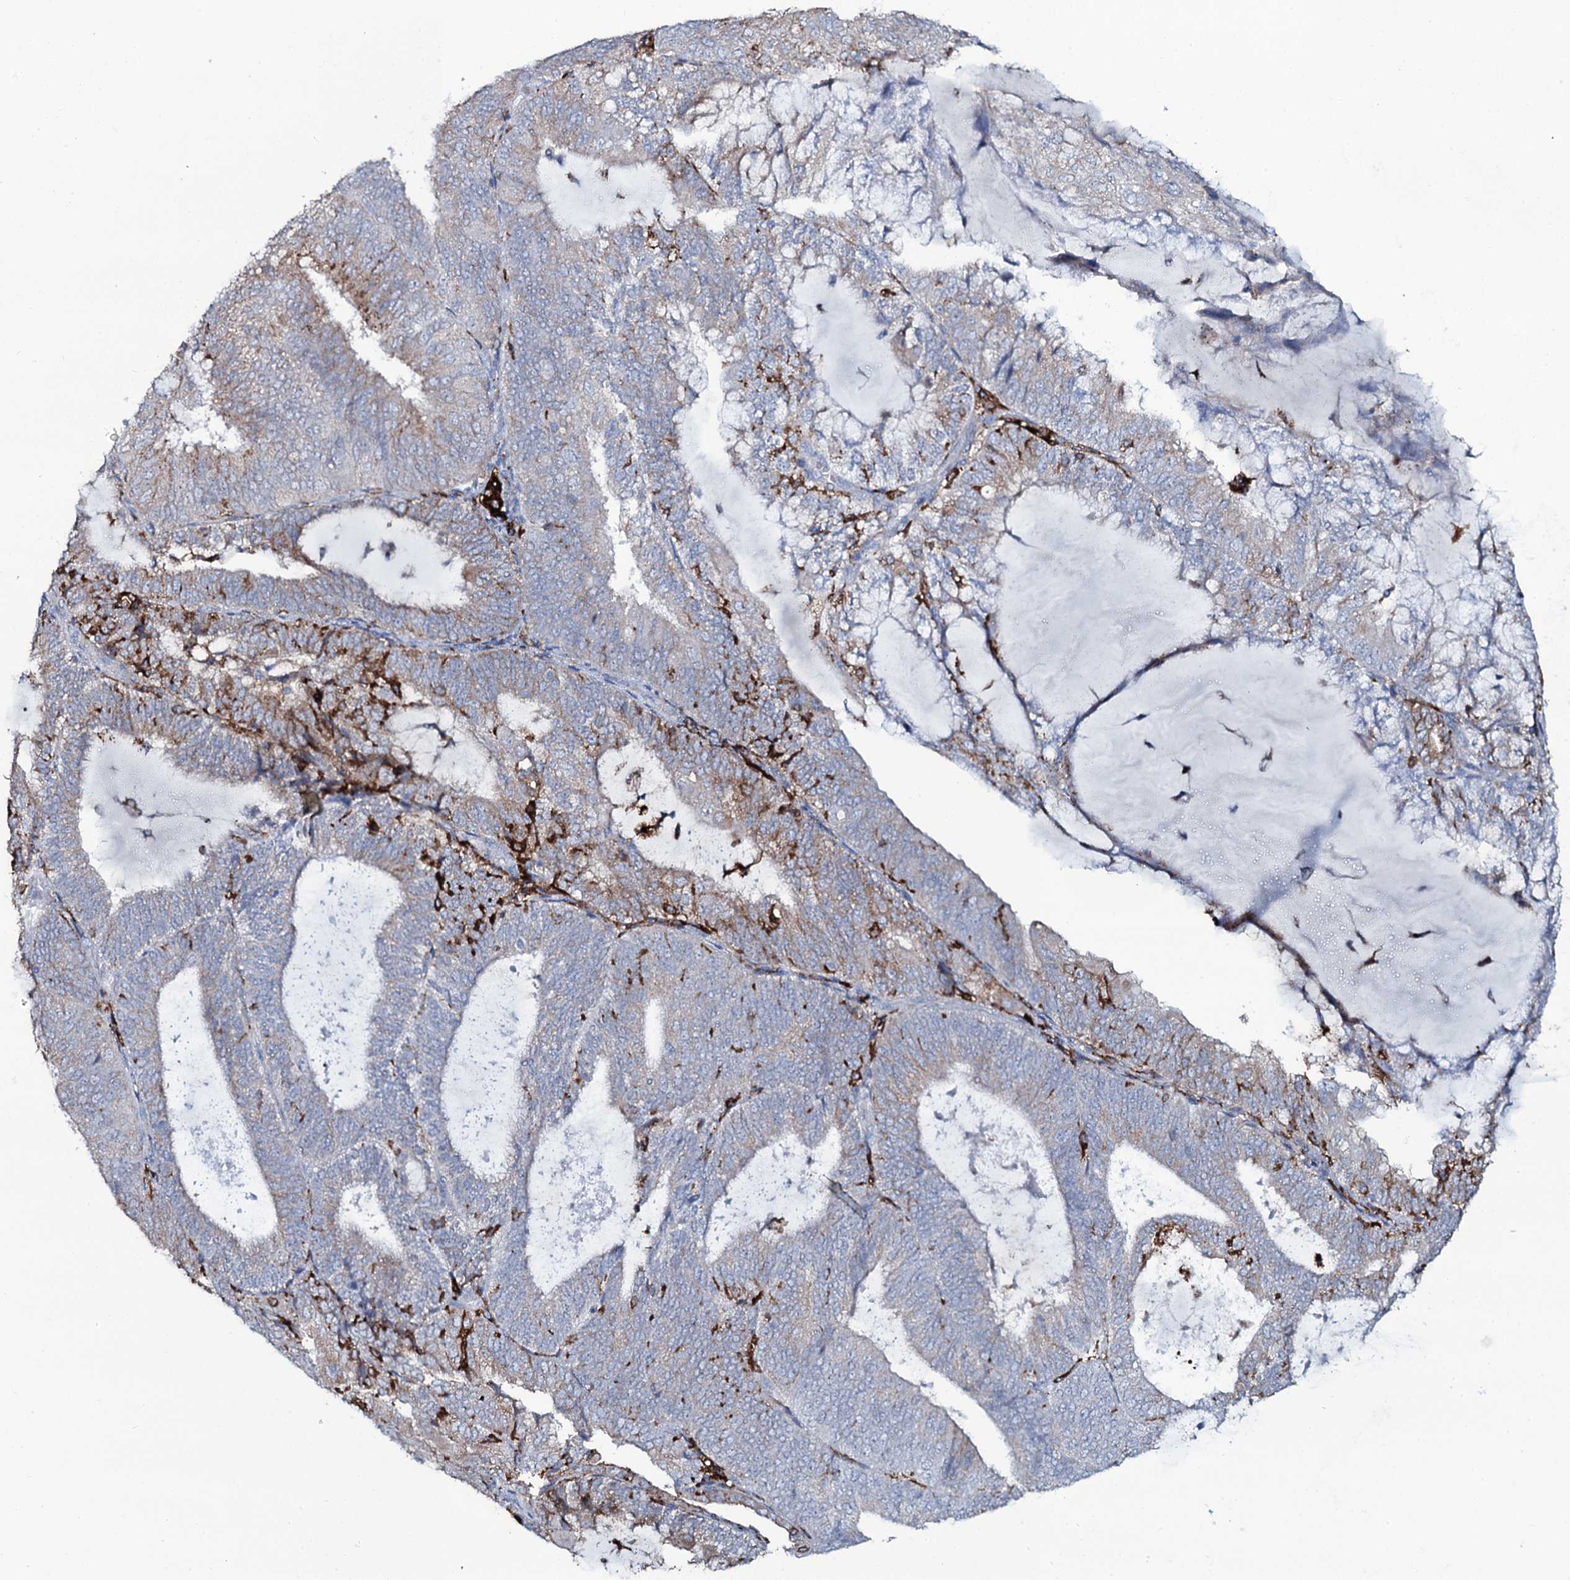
{"staining": {"intensity": "moderate", "quantity": "<25%", "location": "cytoplasmic/membranous"}, "tissue": "endometrial cancer", "cell_type": "Tumor cells", "image_type": "cancer", "snomed": [{"axis": "morphology", "description": "Adenocarcinoma, NOS"}, {"axis": "topography", "description": "Endometrium"}], "caption": "DAB immunohistochemical staining of human endometrial adenocarcinoma demonstrates moderate cytoplasmic/membranous protein staining in about <25% of tumor cells.", "gene": "OSBPL2", "patient": {"sex": "female", "age": 81}}